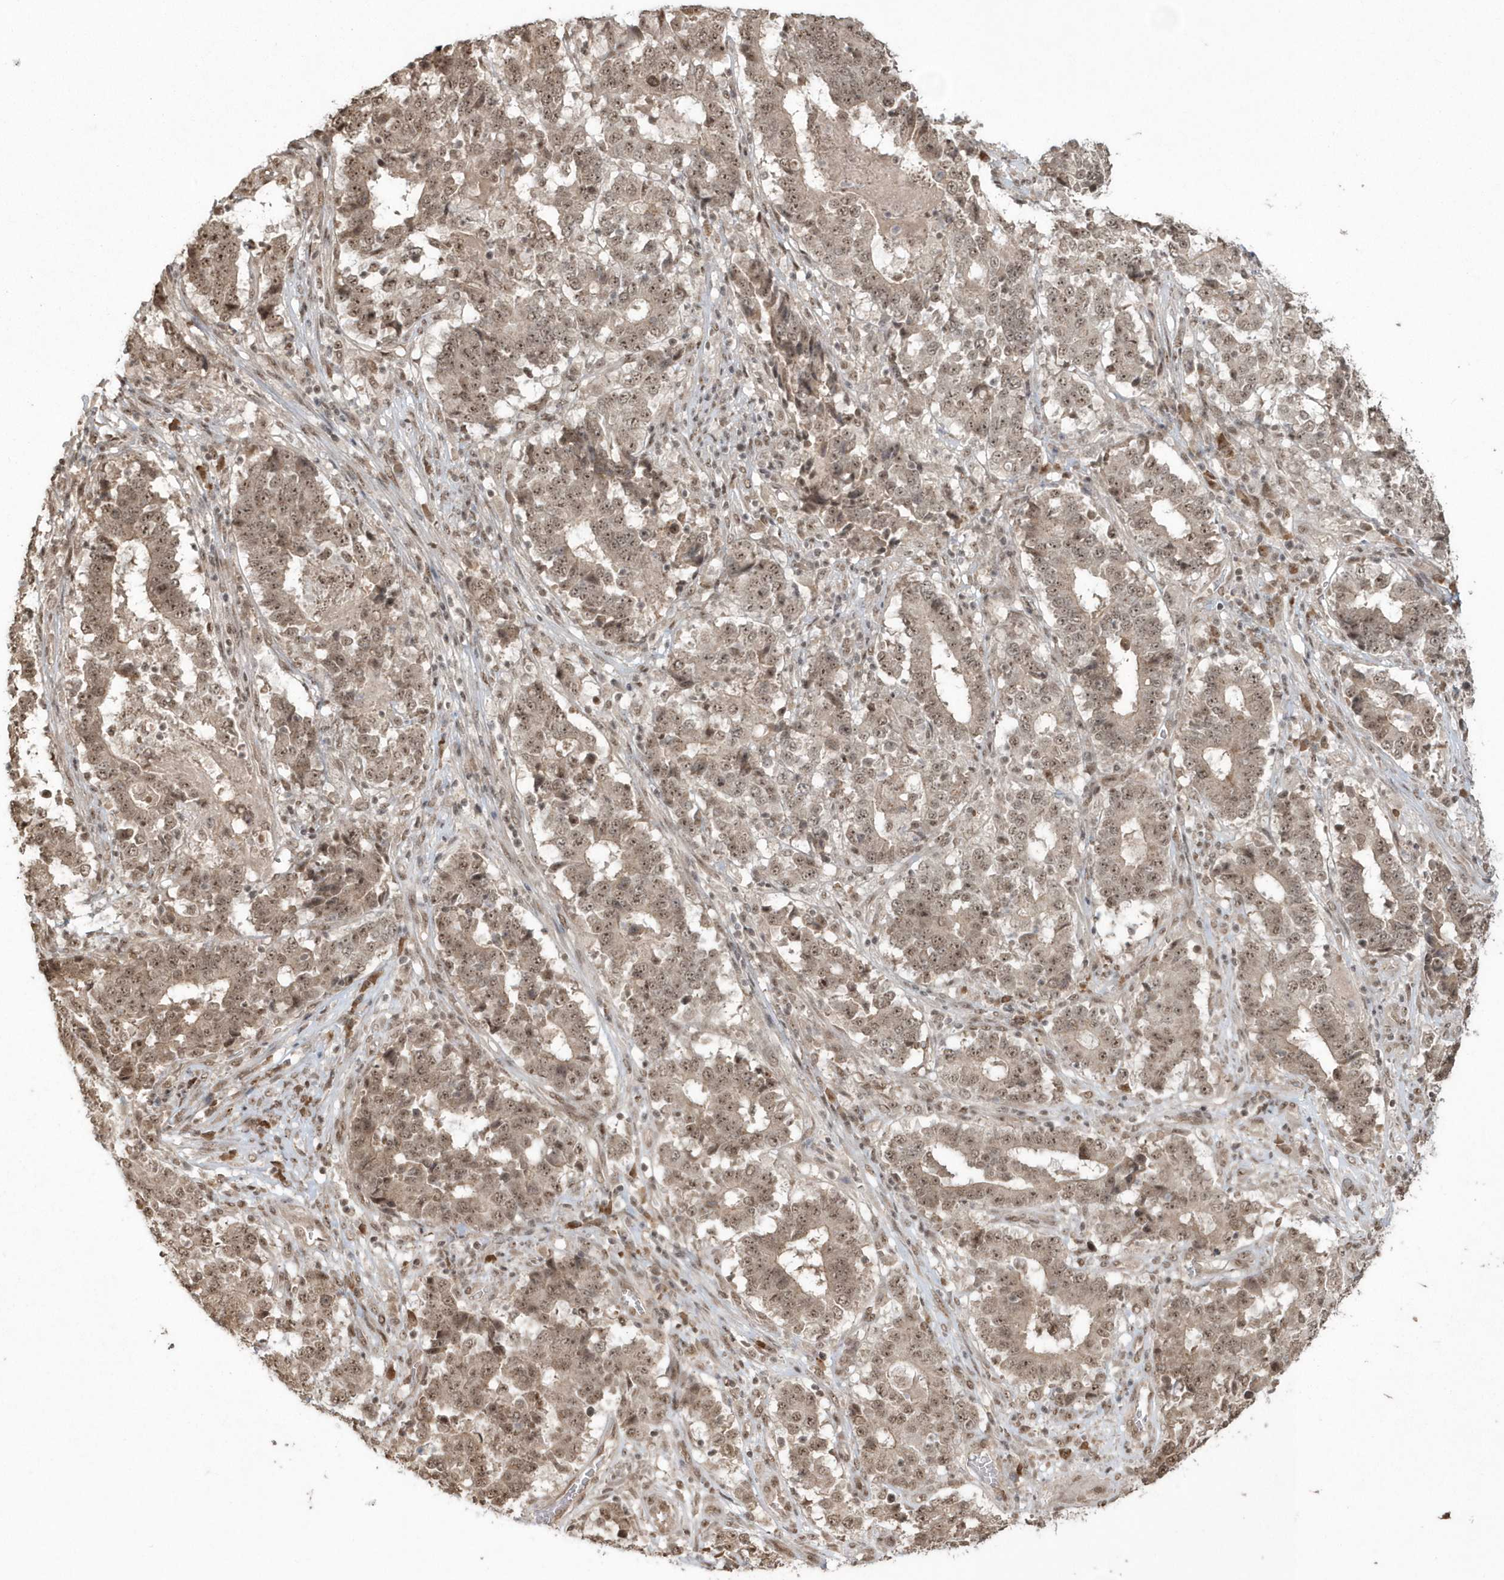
{"staining": {"intensity": "moderate", "quantity": ">75%", "location": "cytoplasmic/membranous,nuclear"}, "tissue": "stomach cancer", "cell_type": "Tumor cells", "image_type": "cancer", "snomed": [{"axis": "morphology", "description": "Adenocarcinoma, NOS"}, {"axis": "topography", "description": "Stomach"}], "caption": "Human stomach adenocarcinoma stained for a protein (brown) shows moderate cytoplasmic/membranous and nuclear positive positivity in approximately >75% of tumor cells.", "gene": "EPB41L4A", "patient": {"sex": "male", "age": 59}}